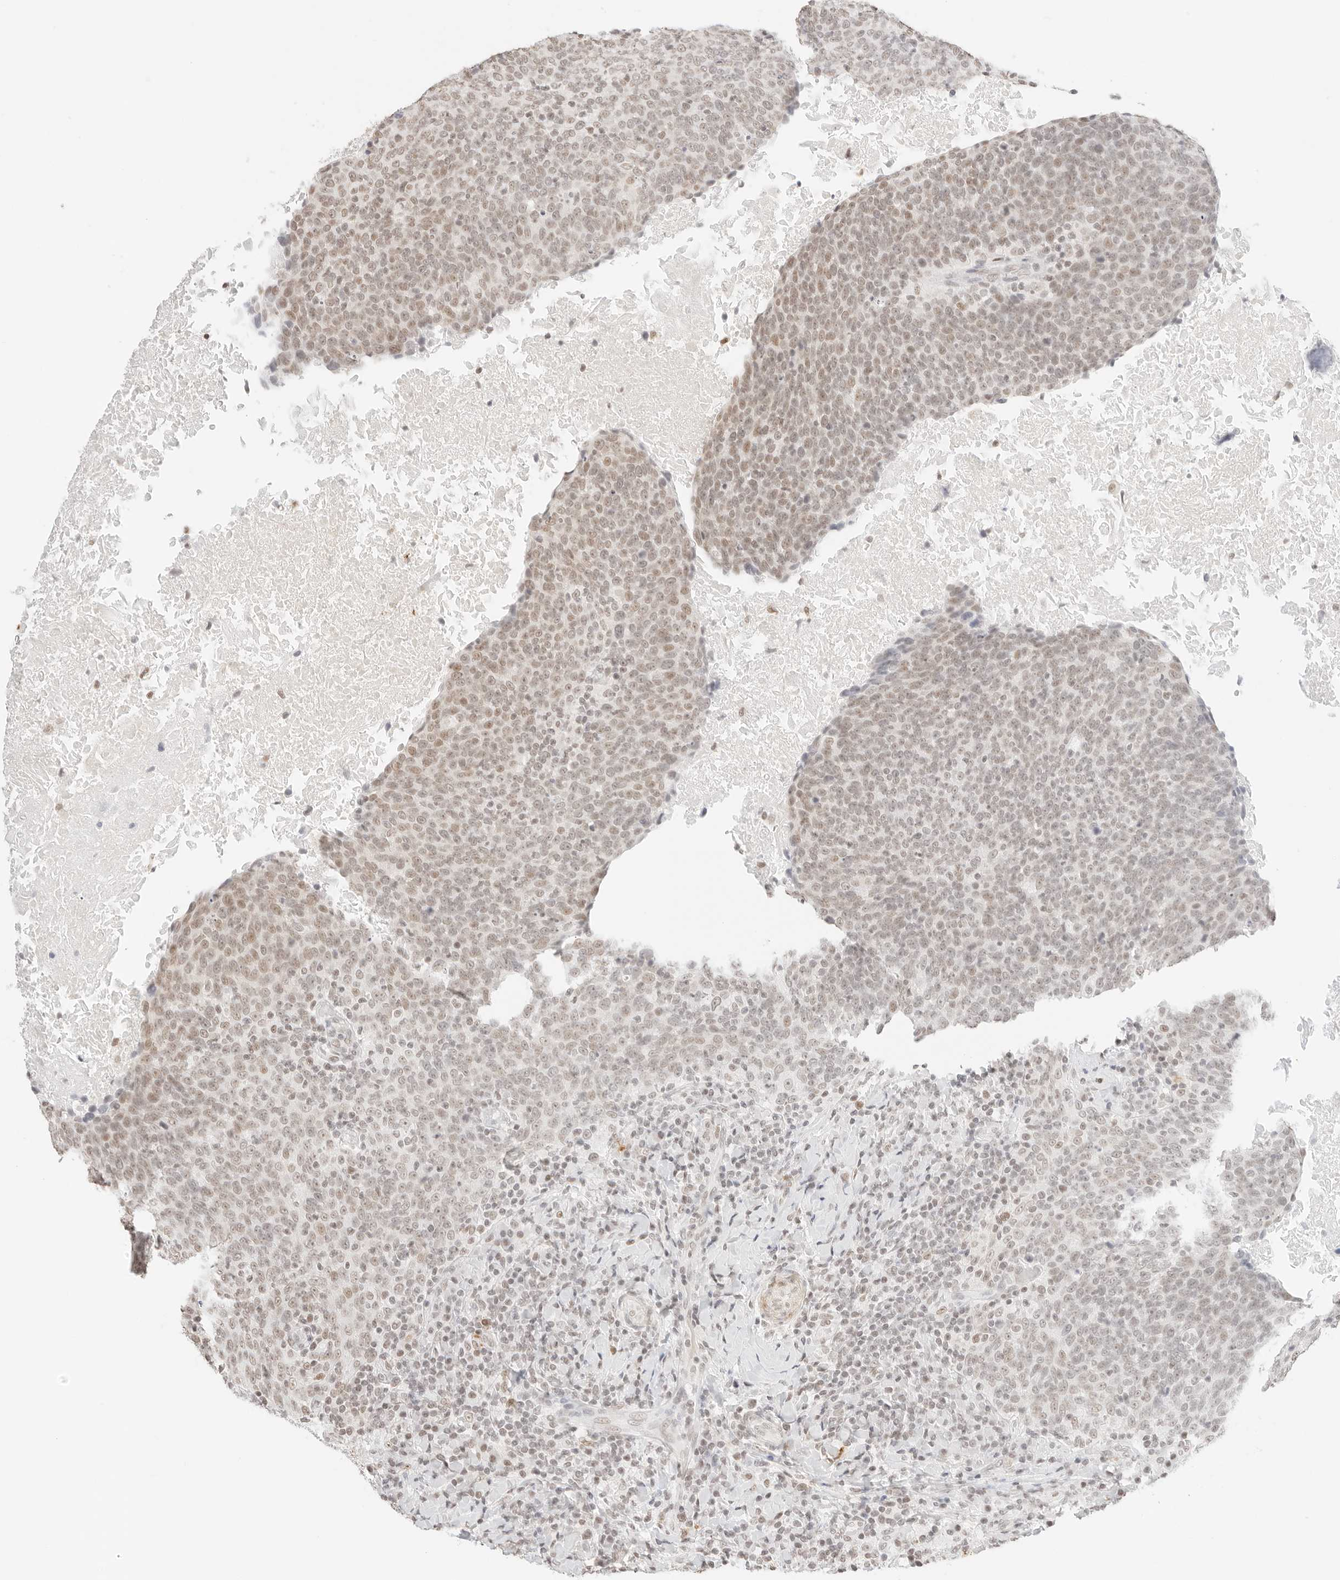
{"staining": {"intensity": "weak", "quantity": ">75%", "location": "nuclear"}, "tissue": "head and neck cancer", "cell_type": "Tumor cells", "image_type": "cancer", "snomed": [{"axis": "morphology", "description": "Squamous cell carcinoma, NOS"}, {"axis": "morphology", "description": "Squamous cell carcinoma, metastatic, NOS"}, {"axis": "topography", "description": "Lymph node"}, {"axis": "topography", "description": "Head-Neck"}], "caption": "Tumor cells display low levels of weak nuclear staining in approximately >75% of cells in human head and neck cancer.", "gene": "FBLN5", "patient": {"sex": "male", "age": 62}}